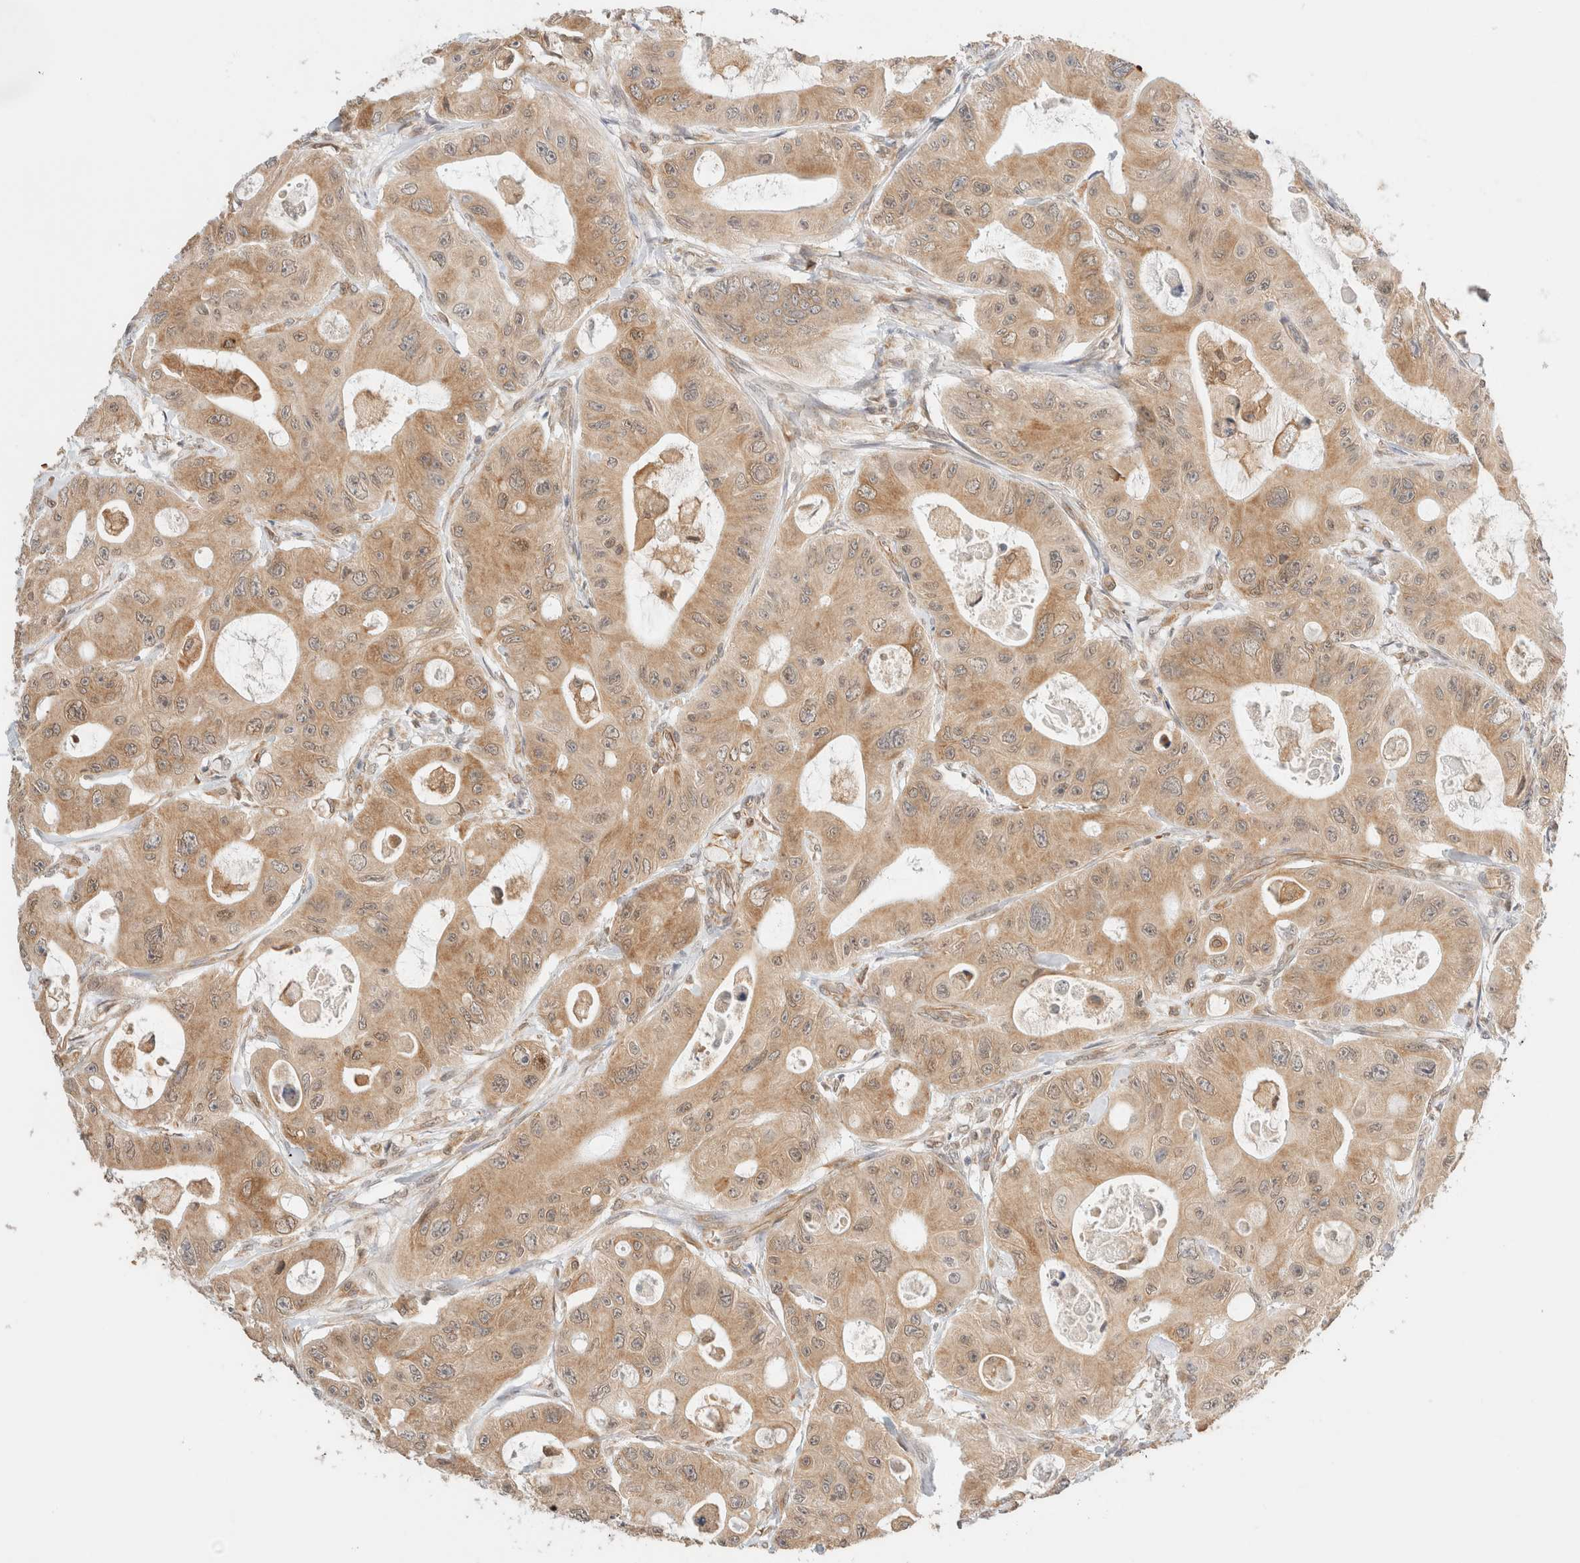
{"staining": {"intensity": "moderate", "quantity": ">75%", "location": "cytoplasmic/membranous"}, "tissue": "colorectal cancer", "cell_type": "Tumor cells", "image_type": "cancer", "snomed": [{"axis": "morphology", "description": "Adenocarcinoma, NOS"}, {"axis": "topography", "description": "Colon"}], "caption": "Protein expression analysis of human colorectal adenocarcinoma reveals moderate cytoplasmic/membranous staining in approximately >75% of tumor cells.", "gene": "SYVN1", "patient": {"sex": "female", "age": 46}}